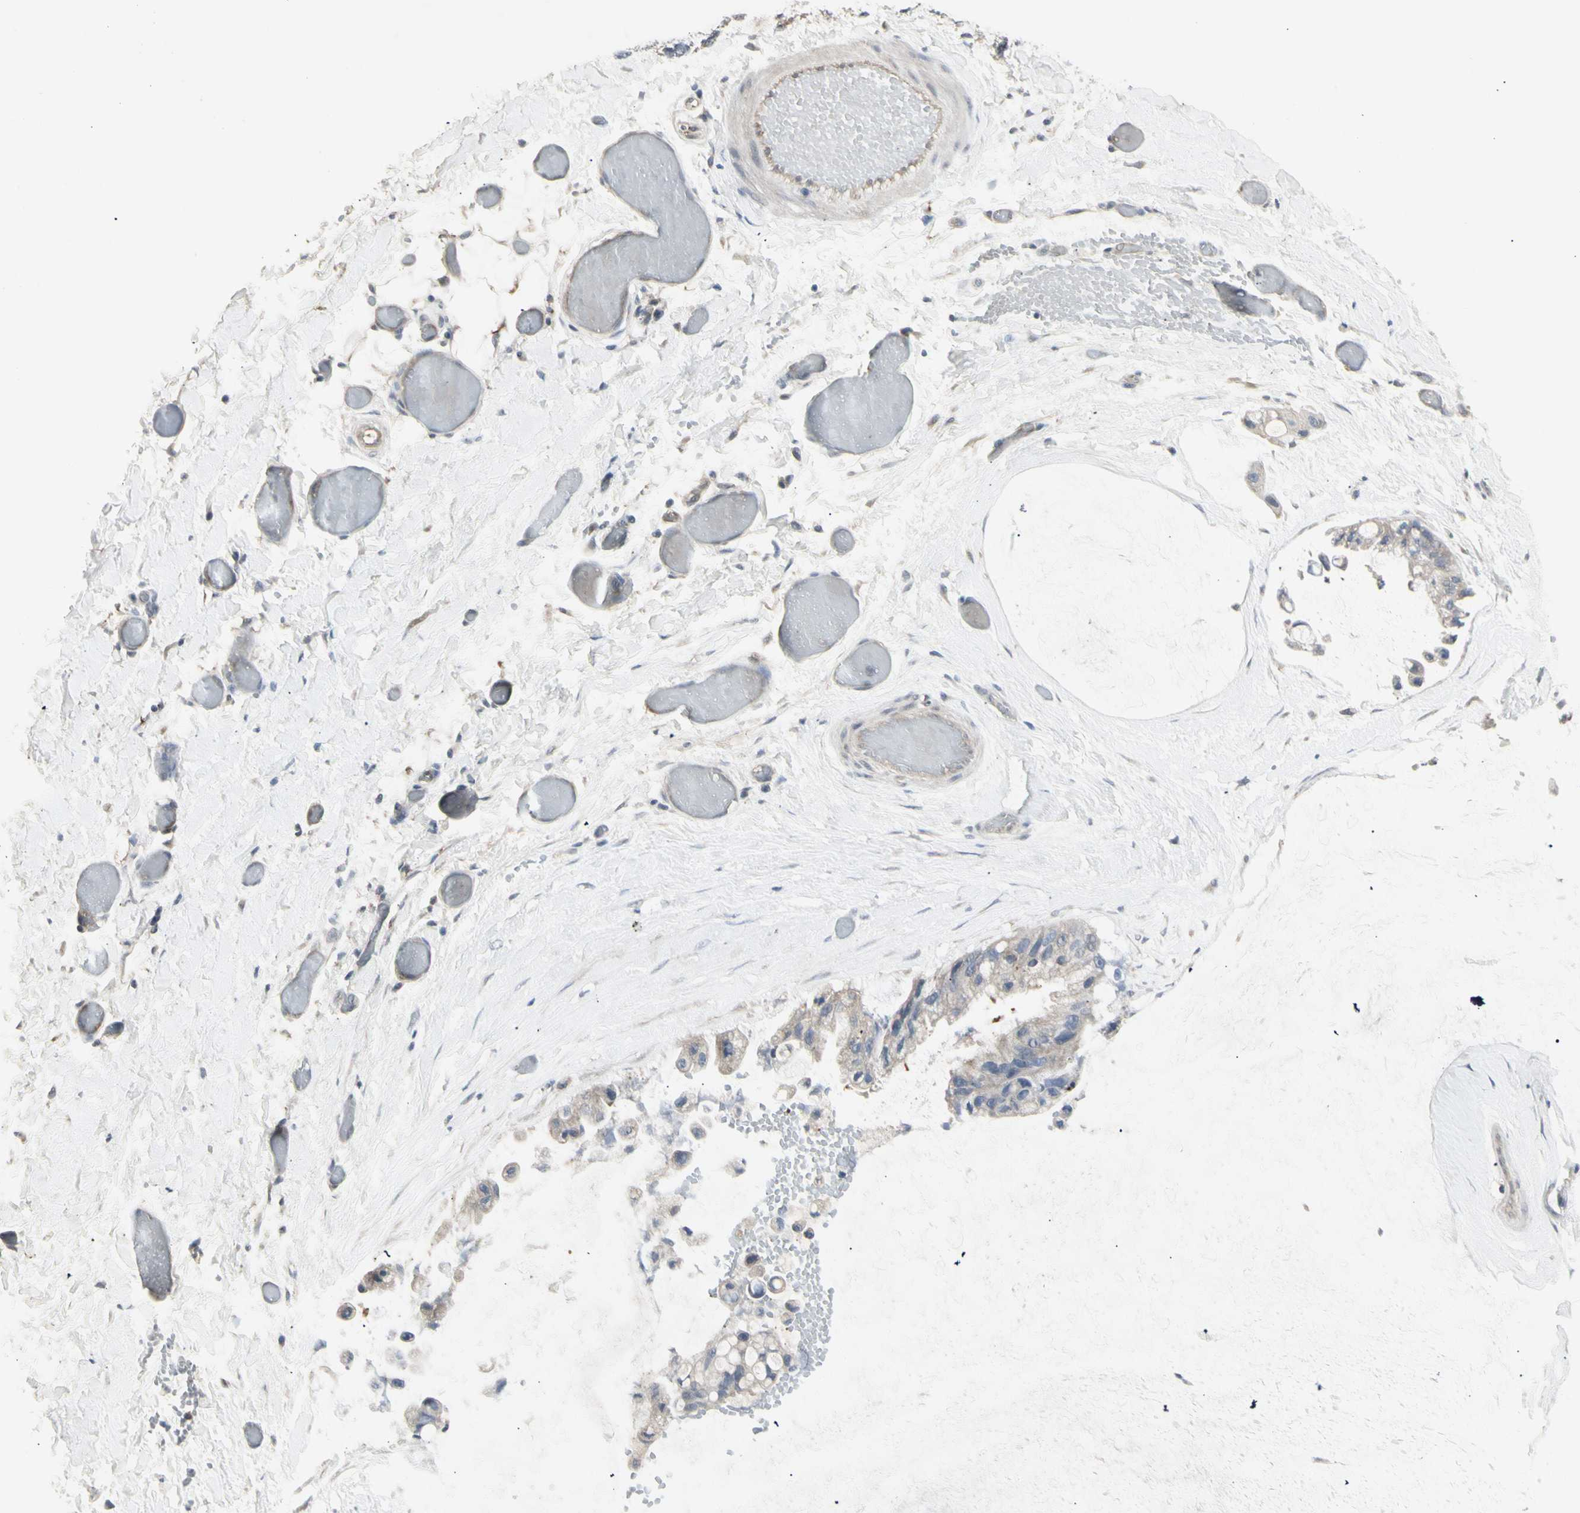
{"staining": {"intensity": "weak", "quantity": ">75%", "location": "cytoplasmic/membranous,nuclear"}, "tissue": "ovarian cancer", "cell_type": "Tumor cells", "image_type": "cancer", "snomed": [{"axis": "morphology", "description": "Cystadenocarcinoma, mucinous, NOS"}, {"axis": "topography", "description": "Ovary"}], "caption": "Weak cytoplasmic/membranous and nuclear positivity for a protein is identified in about >75% of tumor cells of ovarian cancer (mucinous cystadenocarcinoma) using immunohistochemistry (IHC).", "gene": "CHURC1-FNTB", "patient": {"sex": "female", "age": 39}}